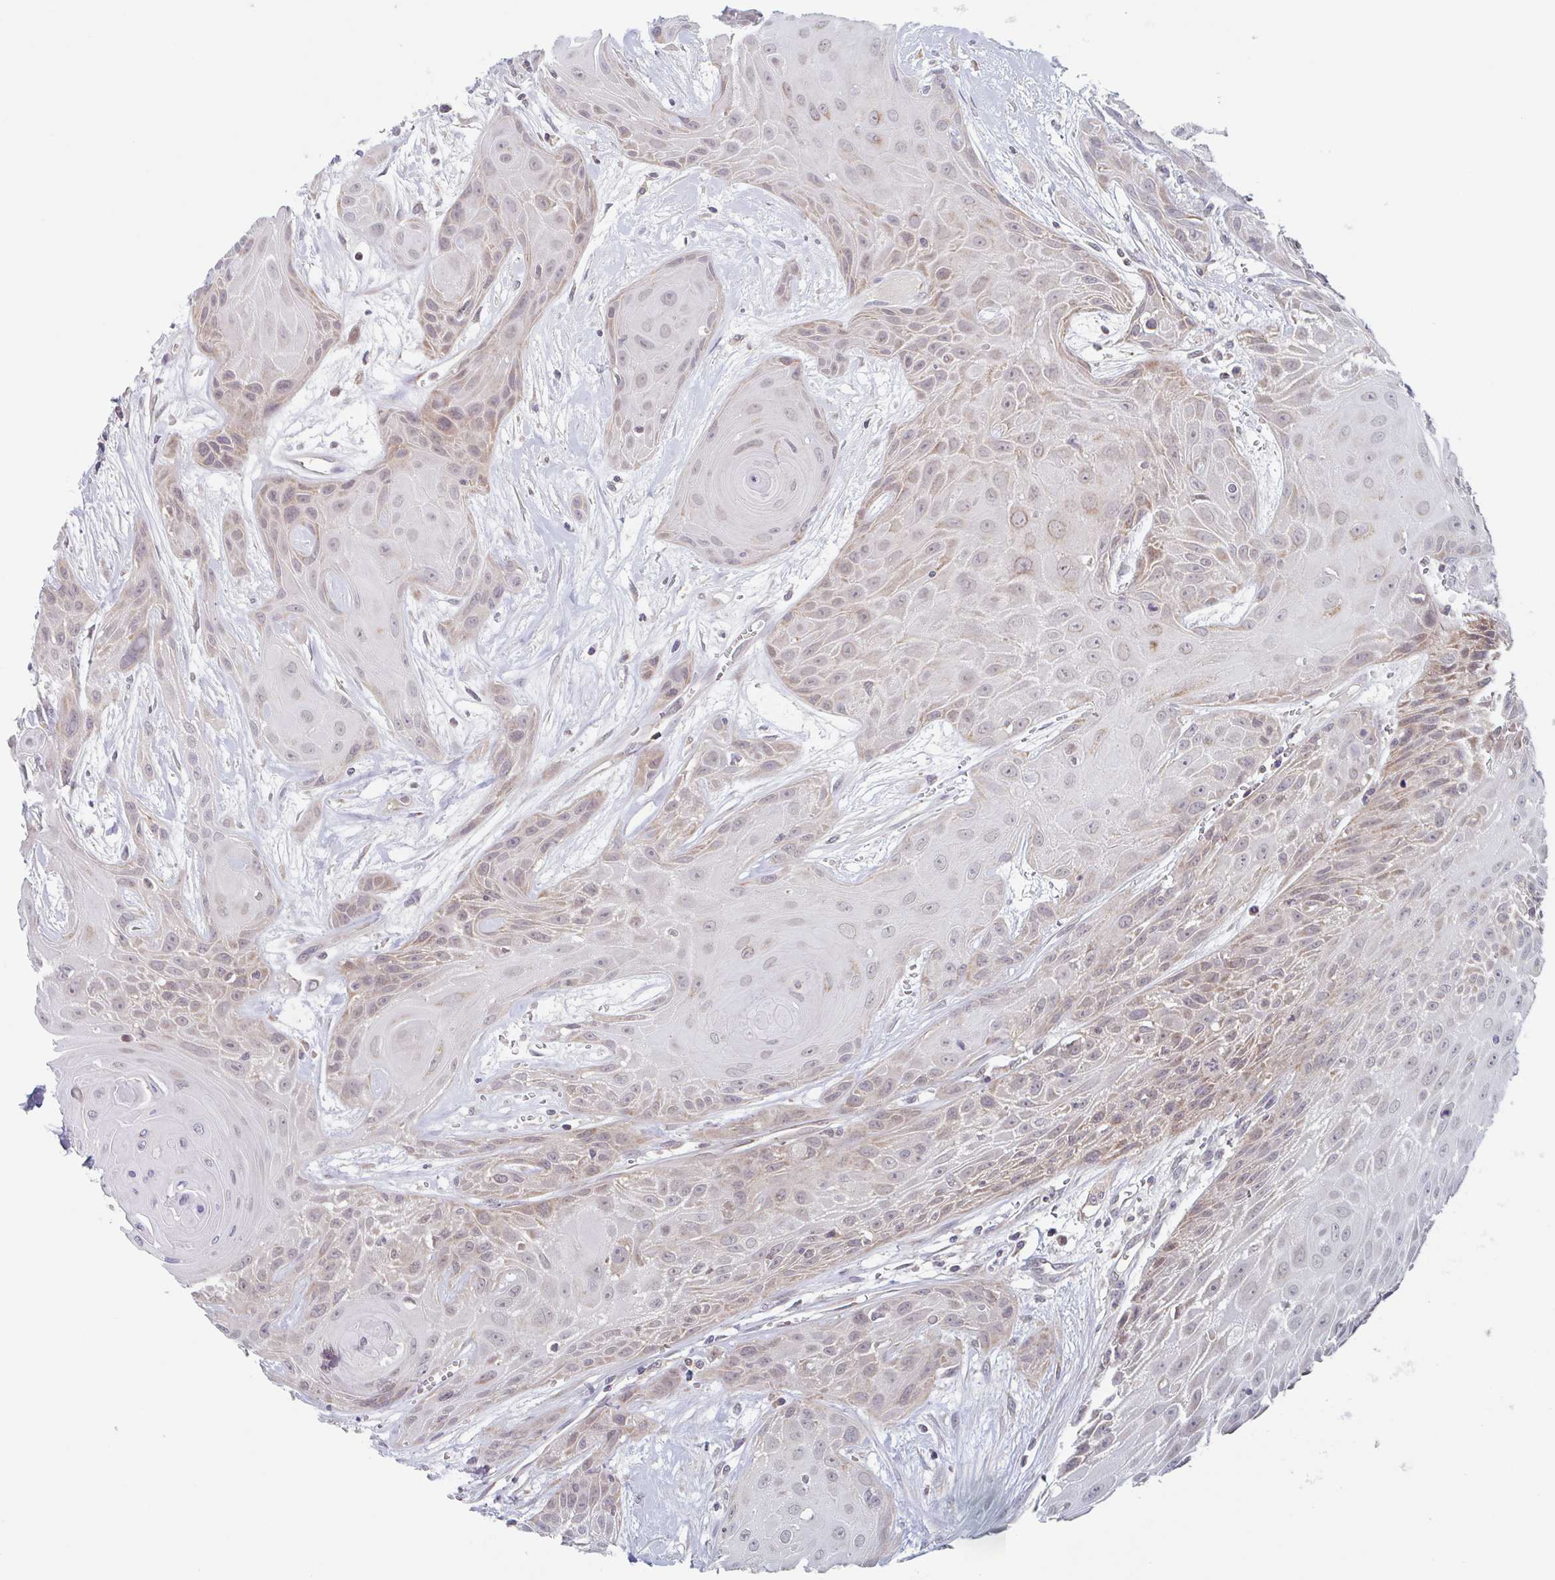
{"staining": {"intensity": "weak", "quantity": "25%-75%", "location": "cytoplasmic/membranous"}, "tissue": "head and neck cancer", "cell_type": "Tumor cells", "image_type": "cancer", "snomed": [{"axis": "morphology", "description": "Squamous cell carcinoma, NOS"}, {"axis": "topography", "description": "Head-Neck"}], "caption": "The image demonstrates staining of head and neck cancer, revealing weak cytoplasmic/membranous protein positivity (brown color) within tumor cells. (DAB (3,3'-diaminobenzidine) IHC with brightfield microscopy, high magnification).", "gene": "SURF1", "patient": {"sex": "female", "age": 73}}